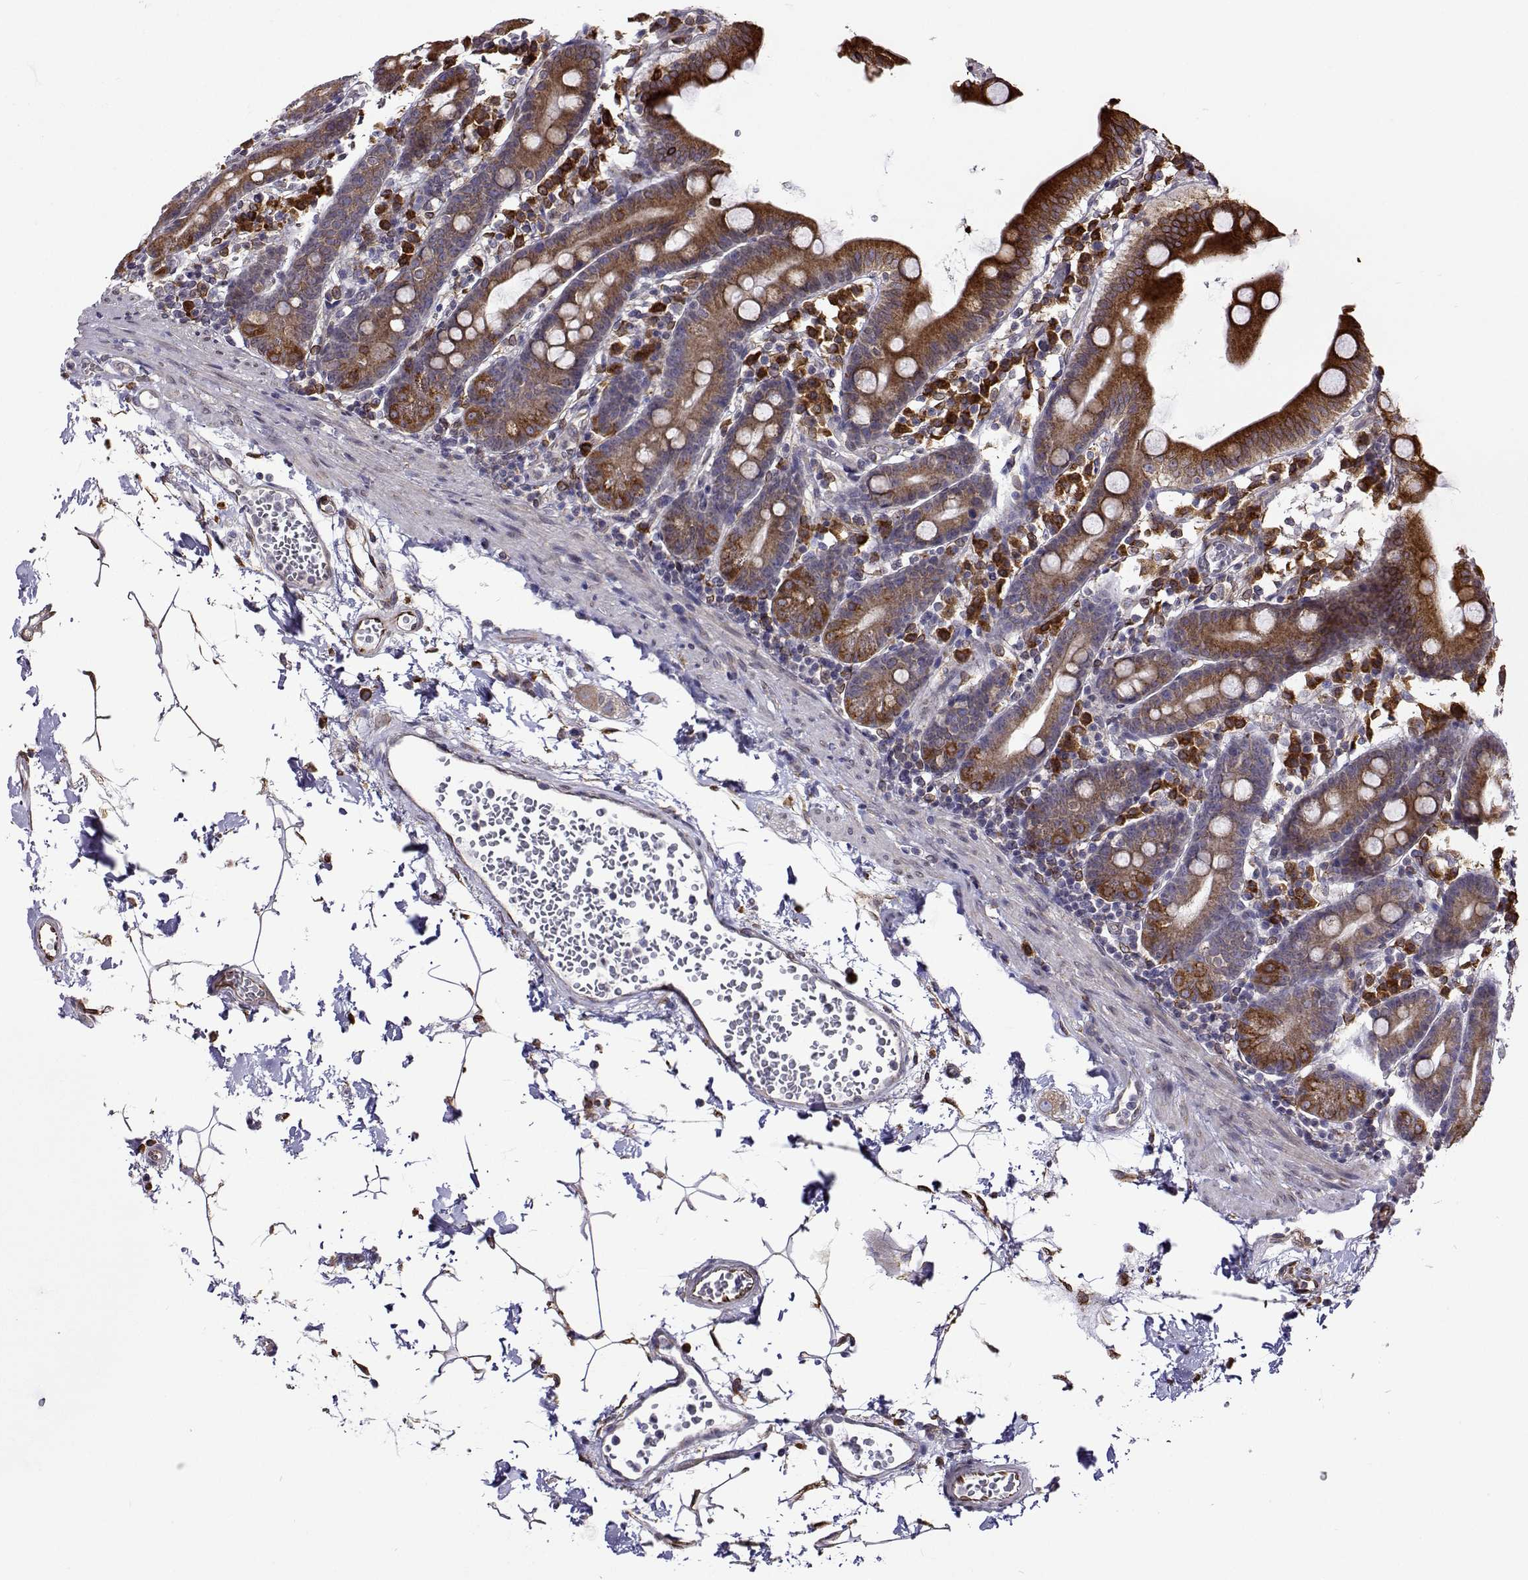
{"staining": {"intensity": "strong", "quantity": ">75%", "location": "cytoplasmic/membranous"}, "tissue": "duodenum", "cell_type": "Glandular cells", "image_type": "normal", "snomed": [{"axis": "morphology", "description": "Normal tissue, NOS"}, {"axis": "topography", "description": "Pancreas"}, {"axis": "topography", "description": "Duodenum"}], "caption": "Human duodenum stained with a protein marker demonstrates strong staining in glandular cells.", "gene": "PGRMC2", "patient": {"sex": "male", "age": 59}}